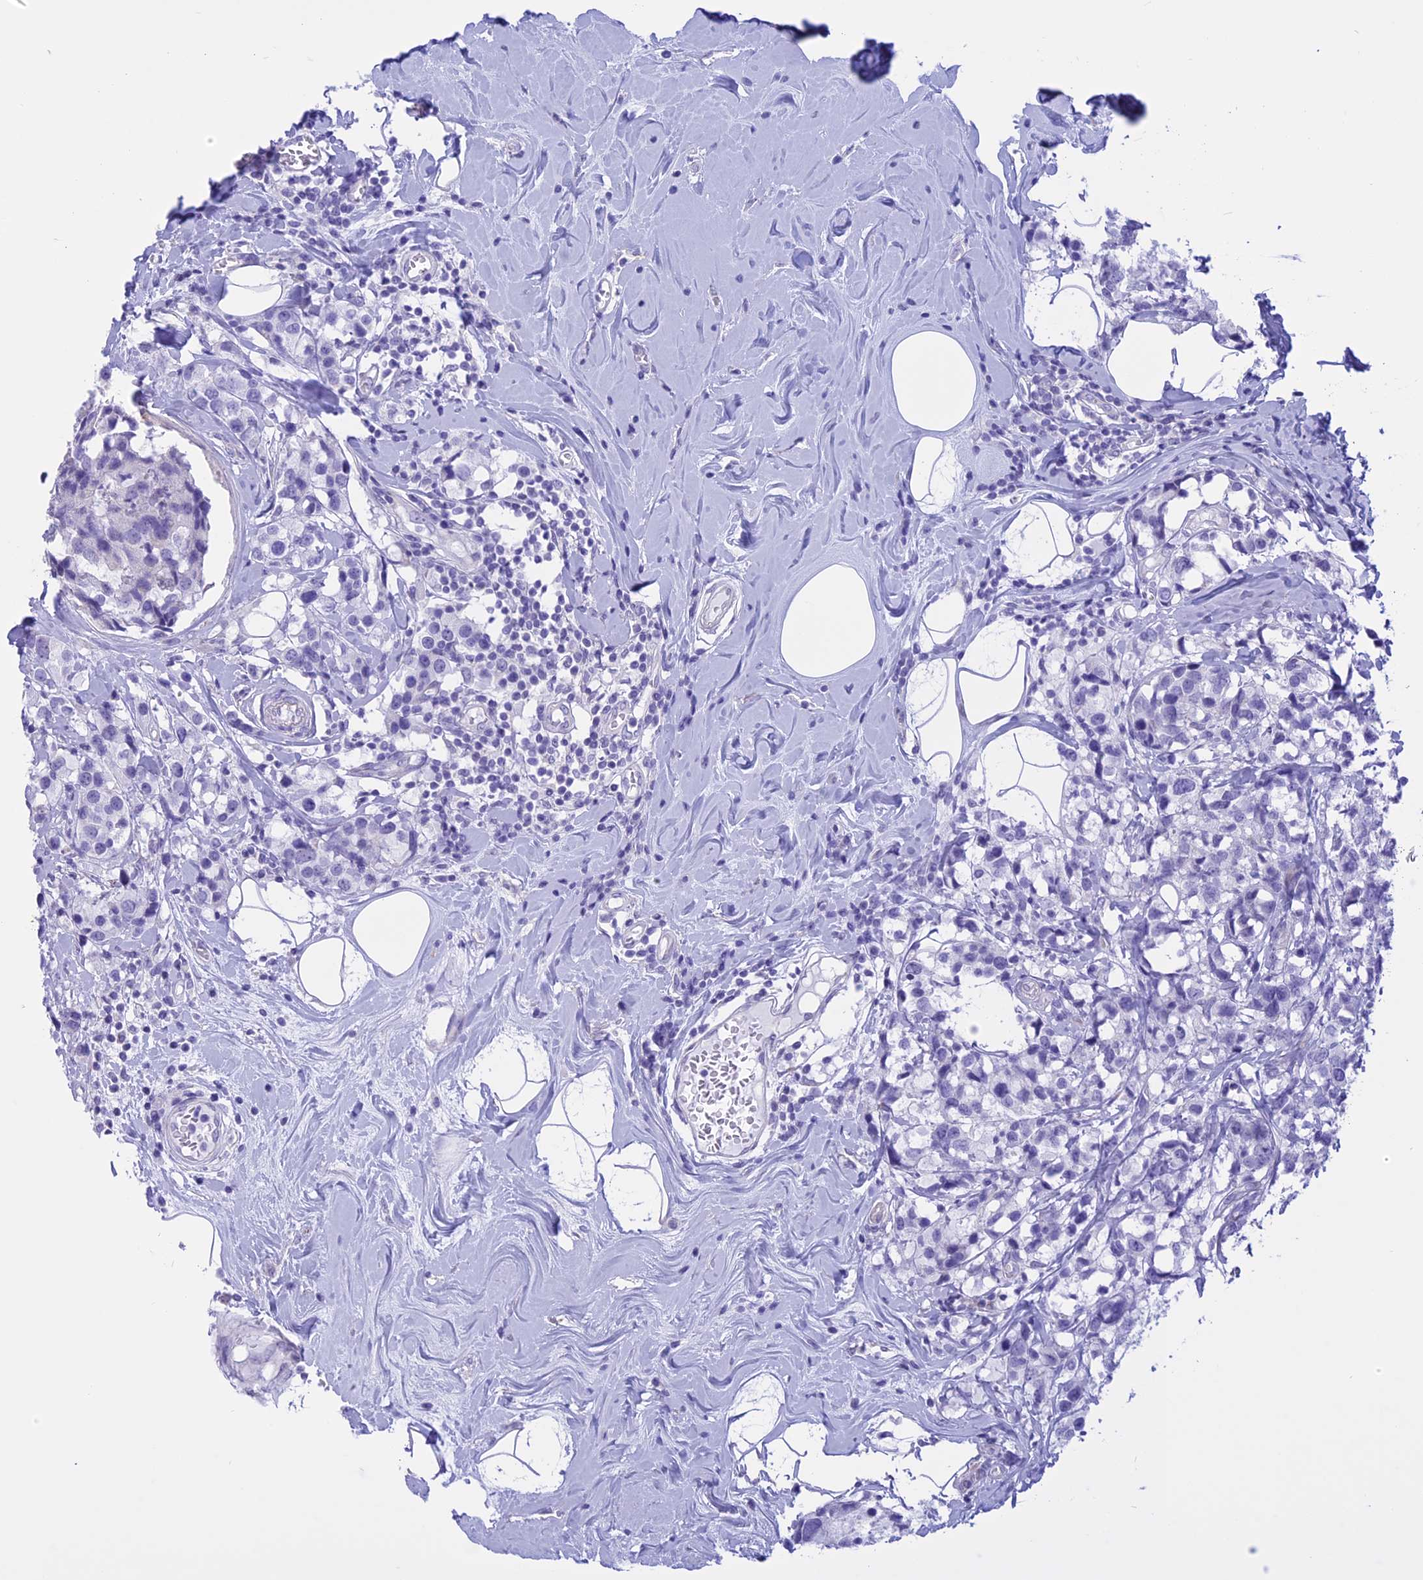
{"staining": {"intensity": "negative", "quantity": "none", "location": "none"}, "tissue": "breast cancer", "cell_type": "Tumor cells", "image_type": "cancer", "snomed": [{"axis": "morphology", "description": "Lobular carcinoma"}, {"axis": "topography", "description": "Breast"}], "caption": "There is no significant expression in tumor cells of breast lobular carcinoma. The staining is performed using DAB (3,3'-diaminobenzidine) brown chromogen with nuclei counter-stained in using hematoxylin.", "gene": "SPHKAP", "patient": {"sex": "female", "age": 59}}